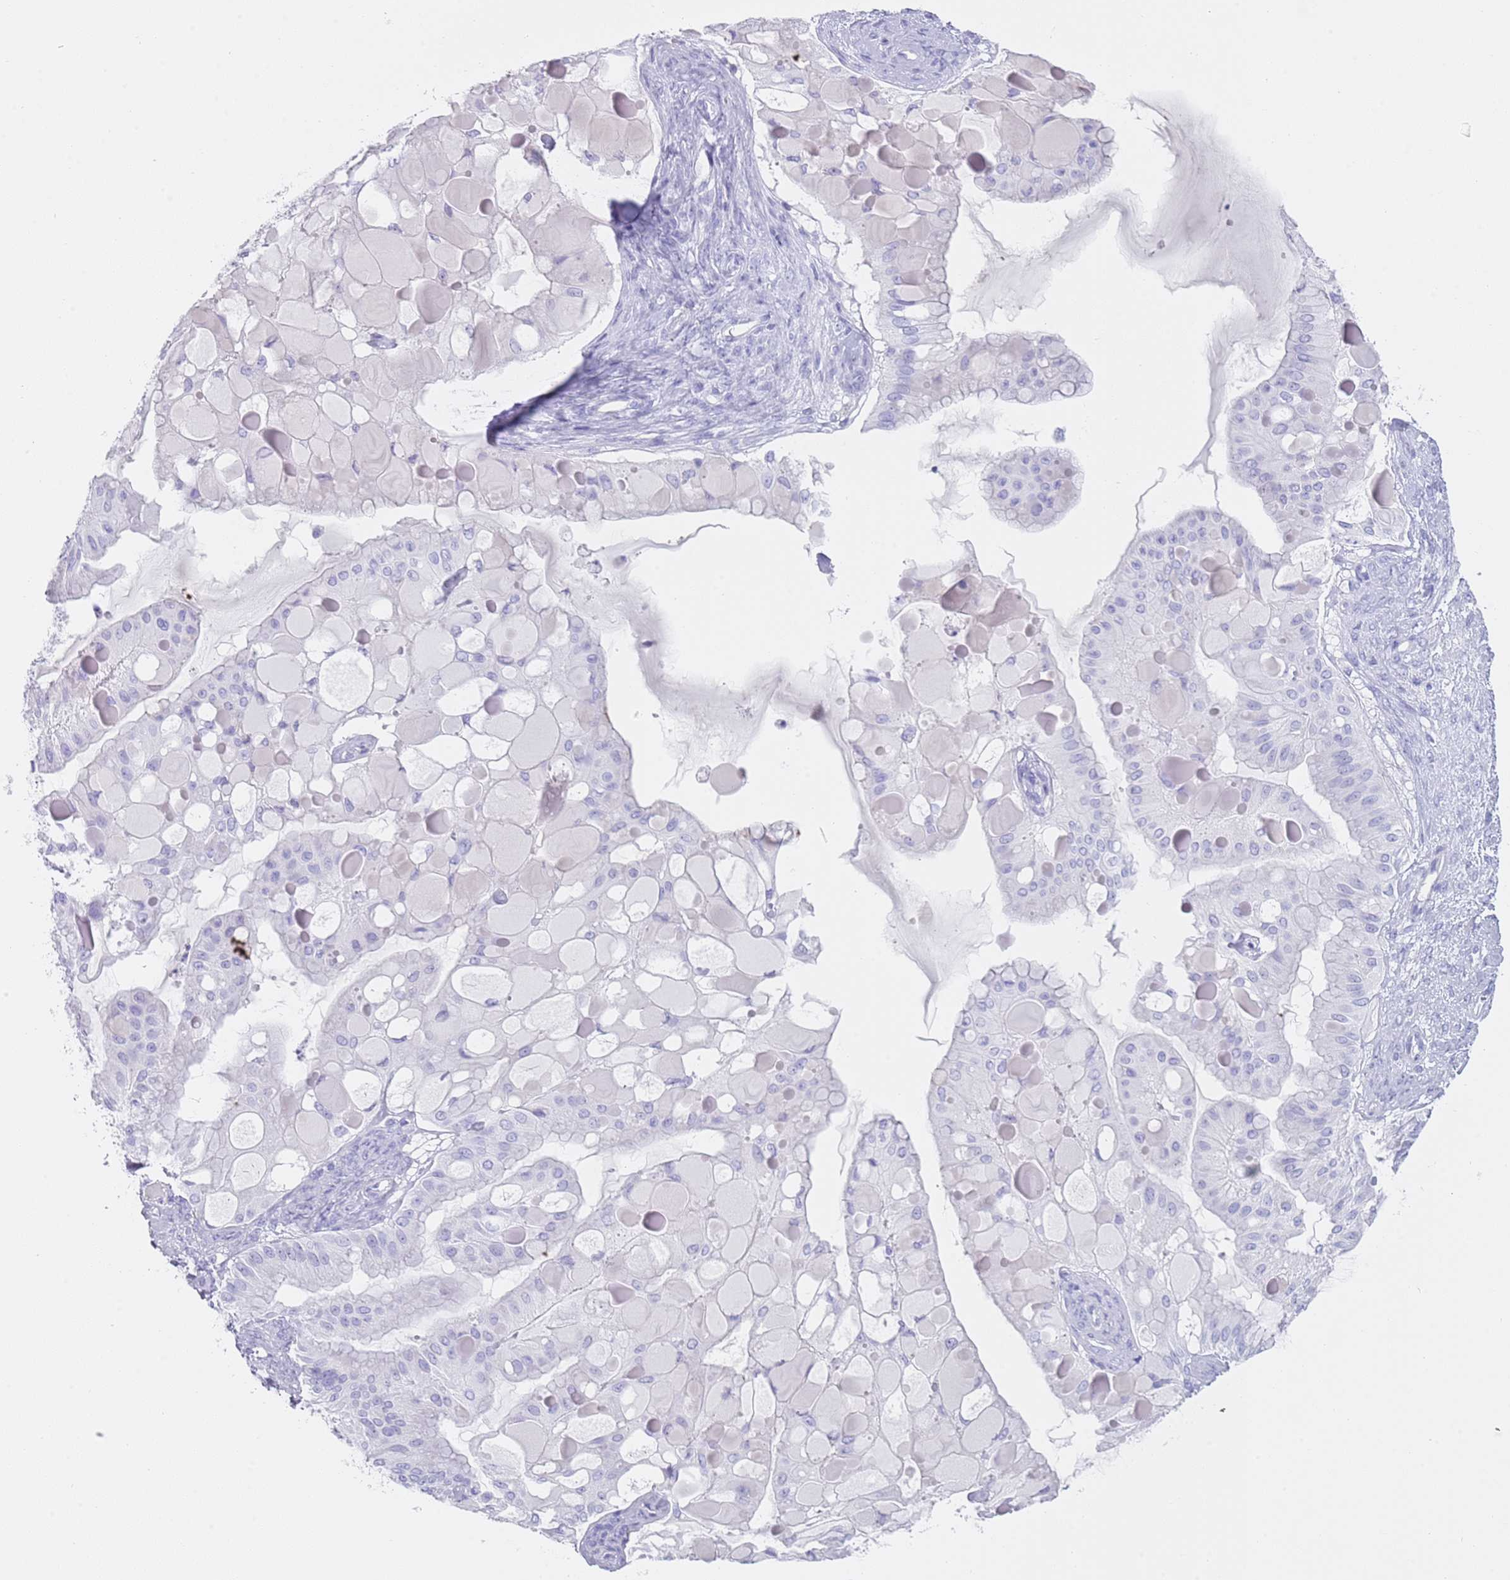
{"staining": {"intensity": "negative", "quantity": "none", "location": "none"}, "tissue": "ovarian cancer", "cell_type": "Tumor cells", "image_type": "cancer", "snomed": [{"axis": "morphology", "description": "Cystadenocarcinoma, mucinous, NOS"}, {"axis": "topography", "description": "Ovary"}], "caption": "Immunohistochemistry photomicrograph of neoplastic tissue: ovarian cancer (mucinous cystadenocarcinoma) stained with DAB exhibits no significant protein expression in tumor cells.", "gene": "NBPF20", "patient": {"sex": "female", "age": 61}}